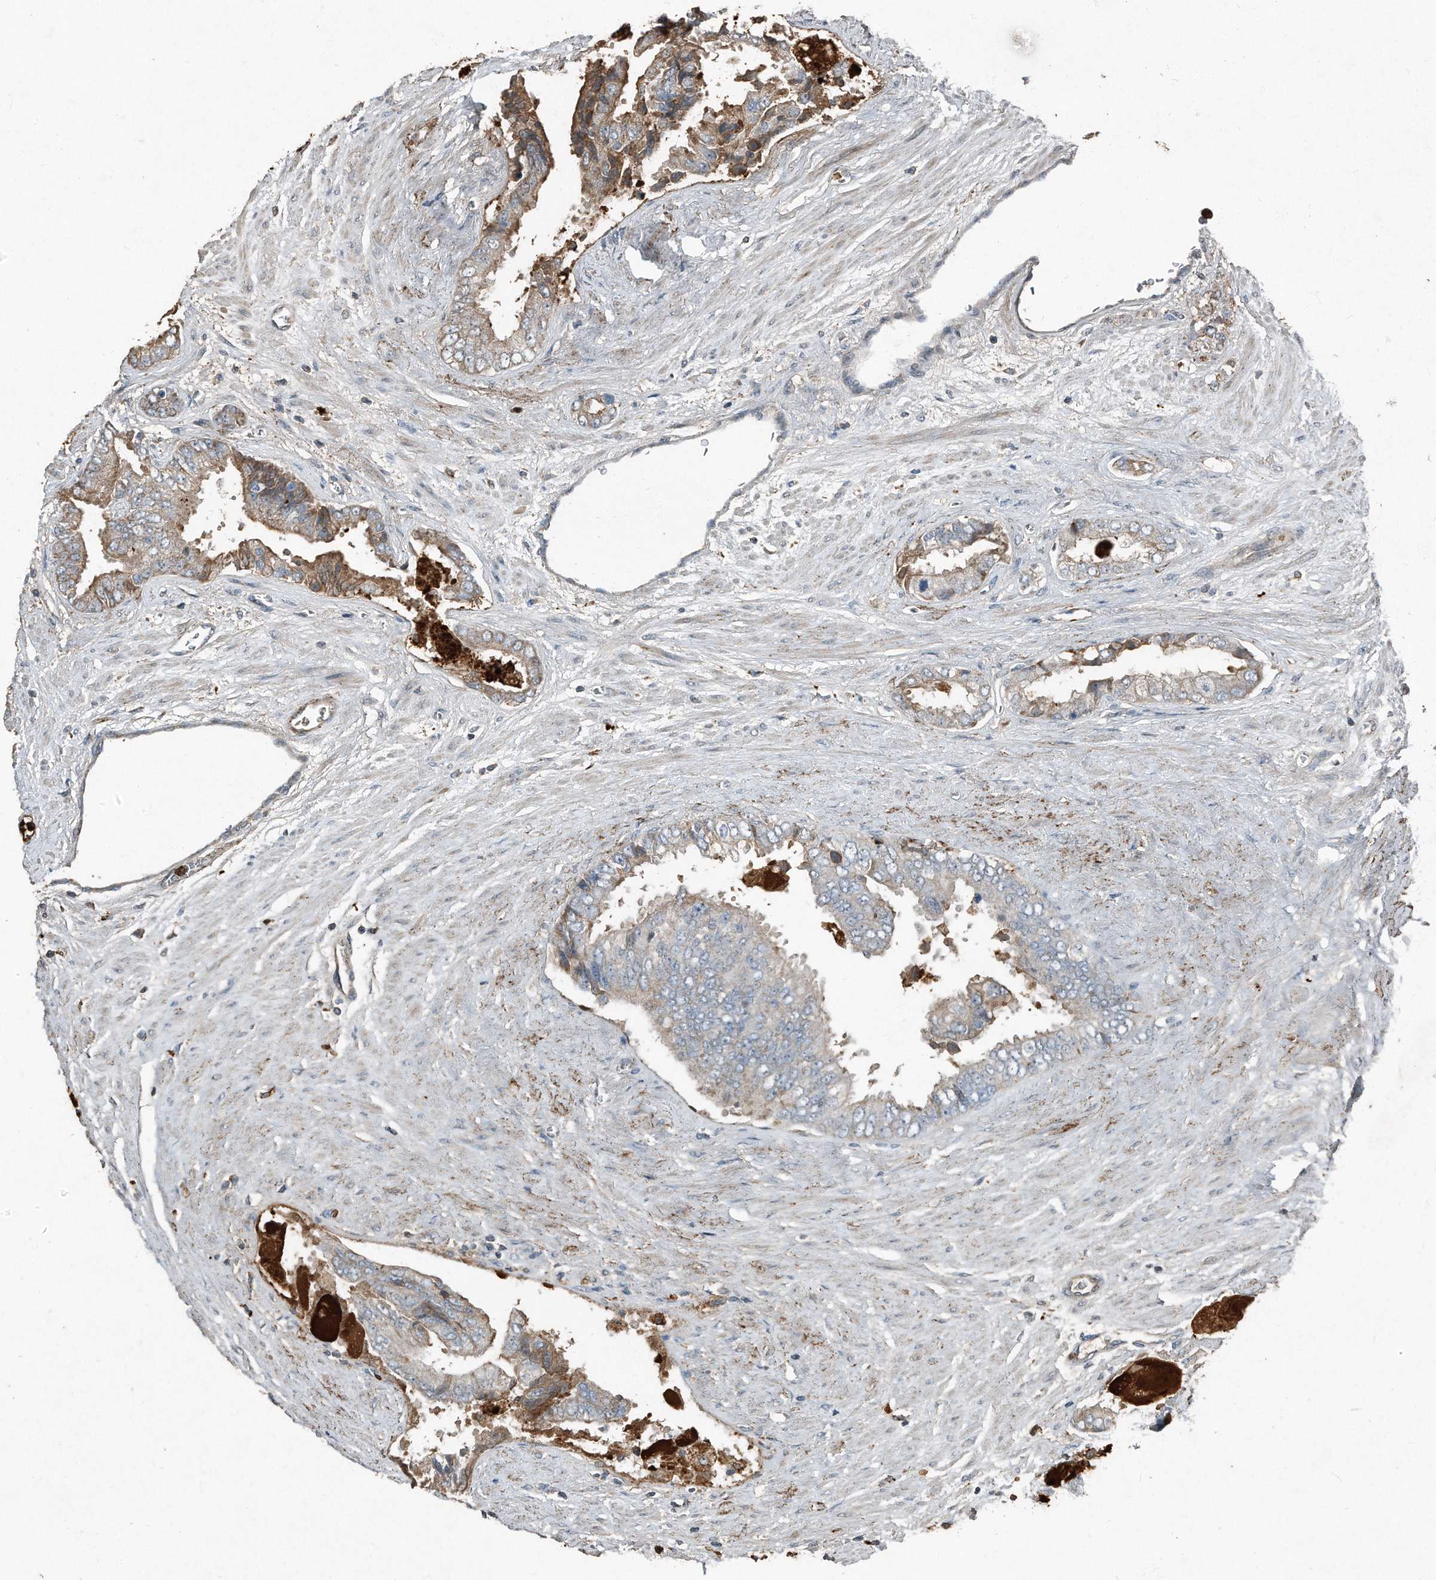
{"staining": {"intensity": "moderate", "quantity": "<25%", "location": "cytoplasmic/membranous"}, "tissue": "prostate cancer", "cell_type": "Tumor cells", "image_type": "cancer", "snomed": [{"axis": "morphology", "description": "Adenocarcinoma, High grade"}, {"axis": "topography", "description": "Prostate"}], "caption": "High-power microscopy captured an immunohistochemistry (IHC) micrograph of prostate cancer, revealing moderate cytoplasmic/membranous positivity in about <25% of tumor cells.", "gene": "C9", "patient": {"sex": "male", "age": 58}}